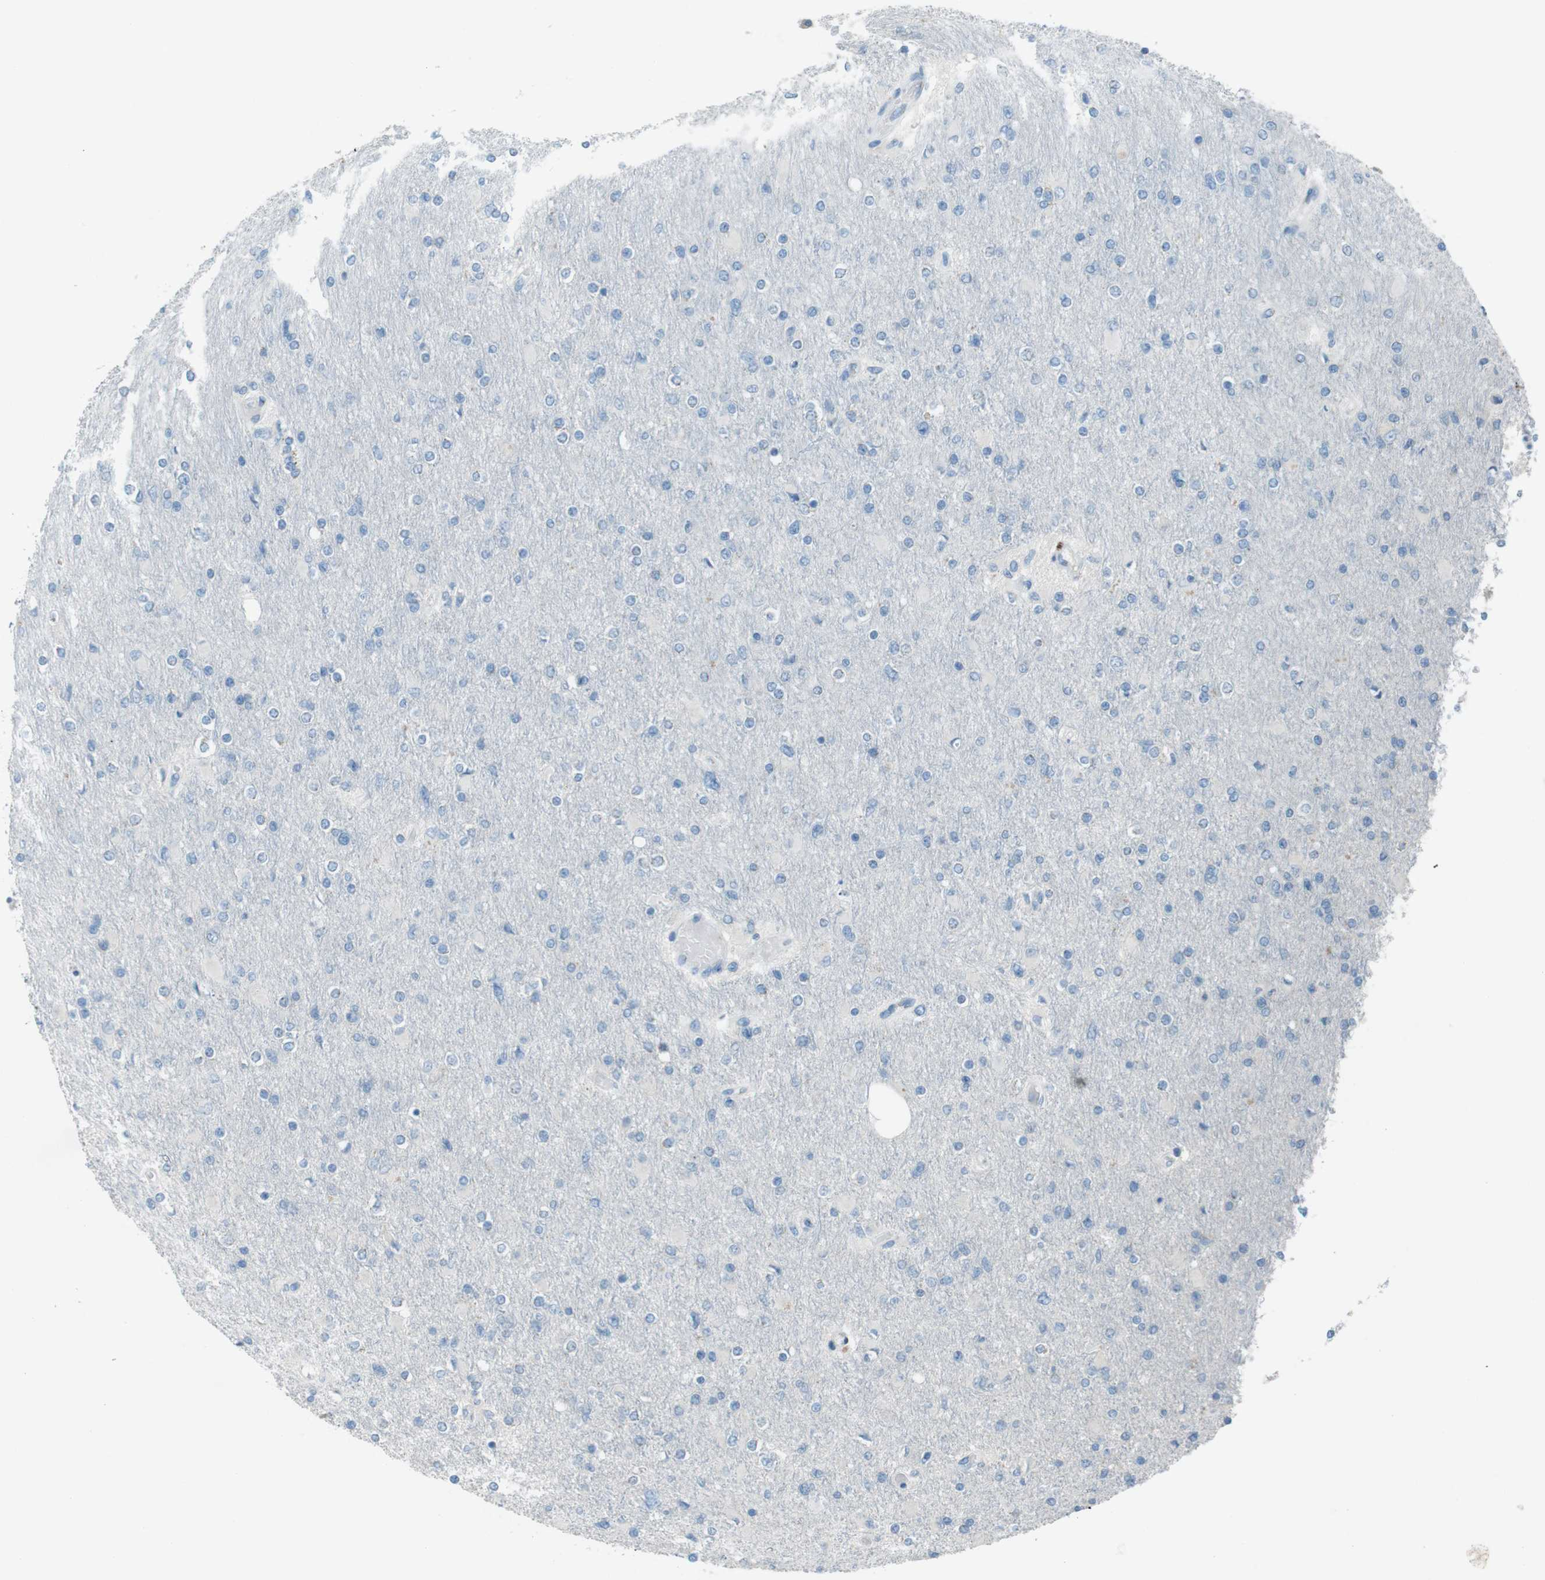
{"staining": {"intensity": "negative", "quantity": "none", "location": "none"}, "tissue": "glioma", "cell_type": "Tumor cells", "image_type": "cancer", "snomed": [{"axis": "morphology", "description": "Glioma, malignant, High grade"}, {"axis": "topography", "description": "Cerebral cortex"}], "caption": "This is an IHC photomicrograph of human glioma. There is no positivity in tumor cells.", "gene": "TXNDC15", "patient": {"sex": "female", "age": 36}}